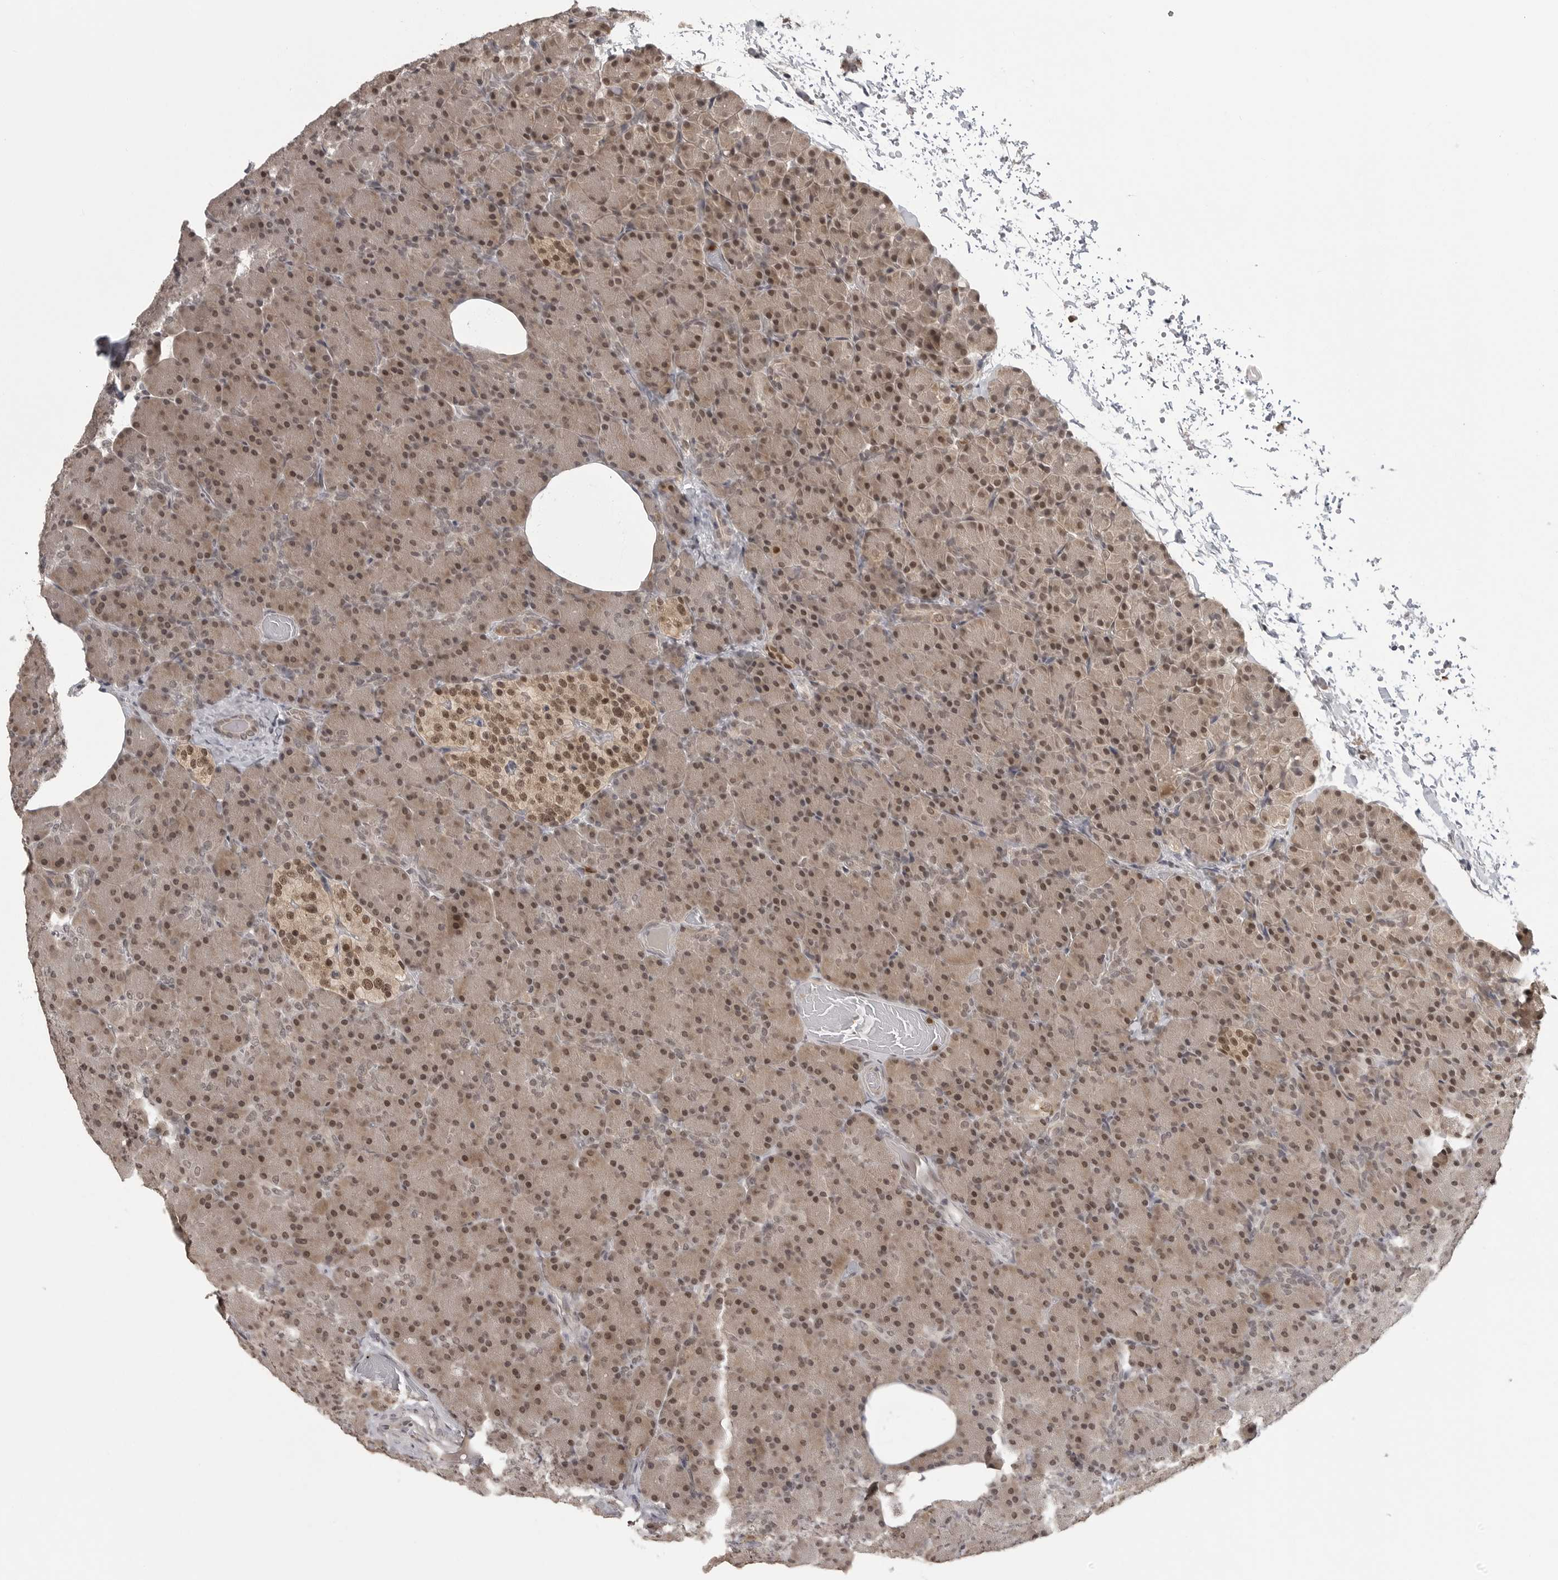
{"staining": {"intensity": "moderate", "quantity": ">75%", "location": "cytoplasmic/membranous,nuclear"}, "tissue": "pancreas", "cell_type": "Exocrine glandular cells", "image_type": "normal", "snomed": [{"axis": "morphology", "description": "Normal tissue, NOS"}, {"axis": "topography", "description": "Pancreas"}], "caption": "A high-resolution histopathology image shows immunohistochemistry staining of normal pancreas, which exhibits moderate cytoplasmic/membranous,nuclear expression in about >75% of exocrine glandular cells. The staining was performed using DAB (3,3'-diaminobenzidine), with brown indicating positive protein expression. Nuclei are stained blue with hematoxylin.", "gene": "PEG3", "patient": {"sex": "female", "age": 43}}